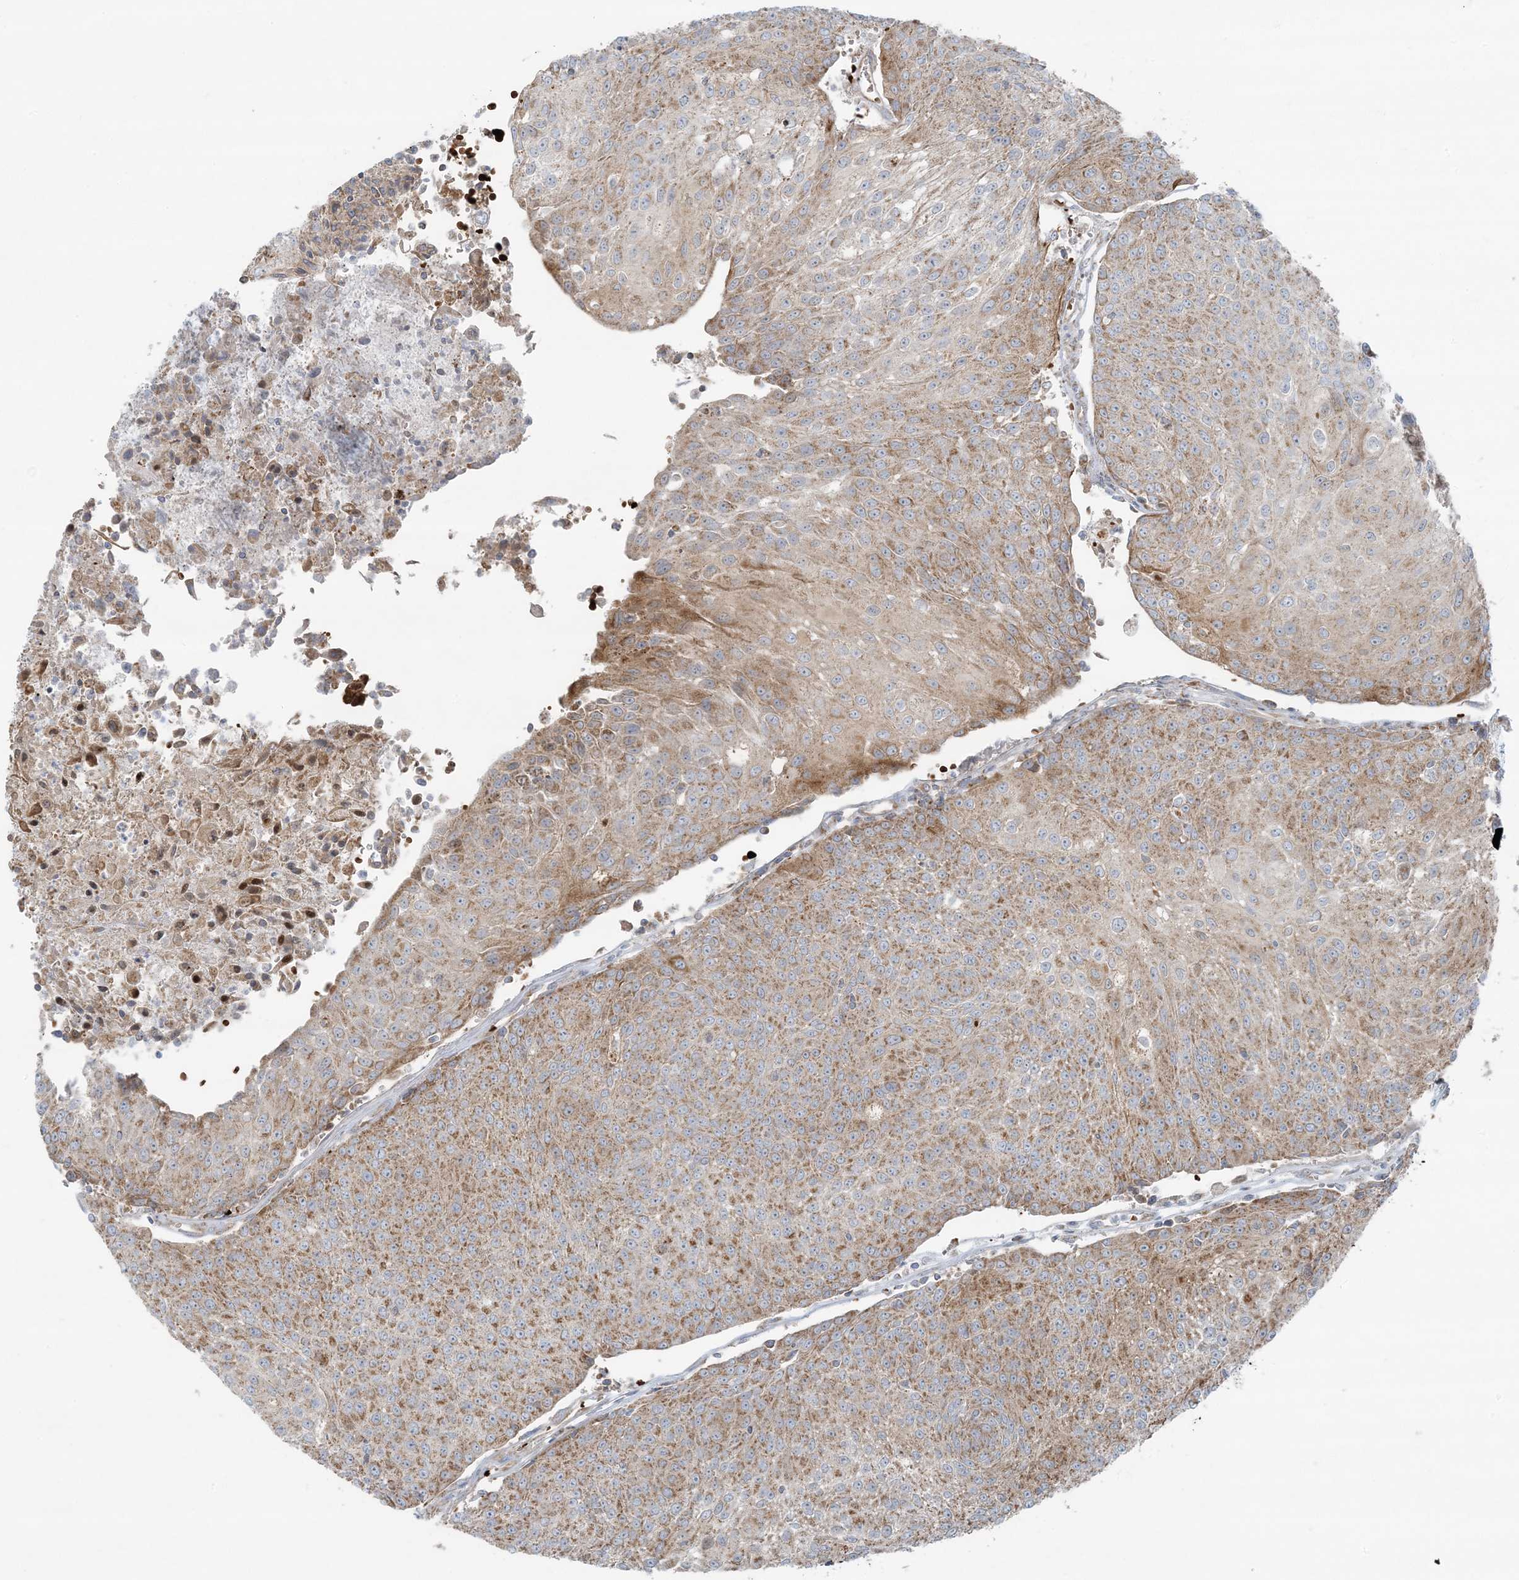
{"staining": {"intensity": "moderate", "quantity": ">75%", "location": "cytoplasmic/membranous"}, "tissue": "urothelial cancer", "cell_type": "Tumor cells", "image_type": "cancer", "snomed": [{"axis": "morphology", "description": "Urothelial carcinoma, High grade"}, {"axis": "topography", "description": "Urinary bladder"}], "caption": "Protein expression analysis of human urothelial cancer reveals moderate cytoplasmic/membranous expression in approximately >75% of tumor cells.", "gene": "PIK3R4", "patient": {"sex": "female", "age": 85}}